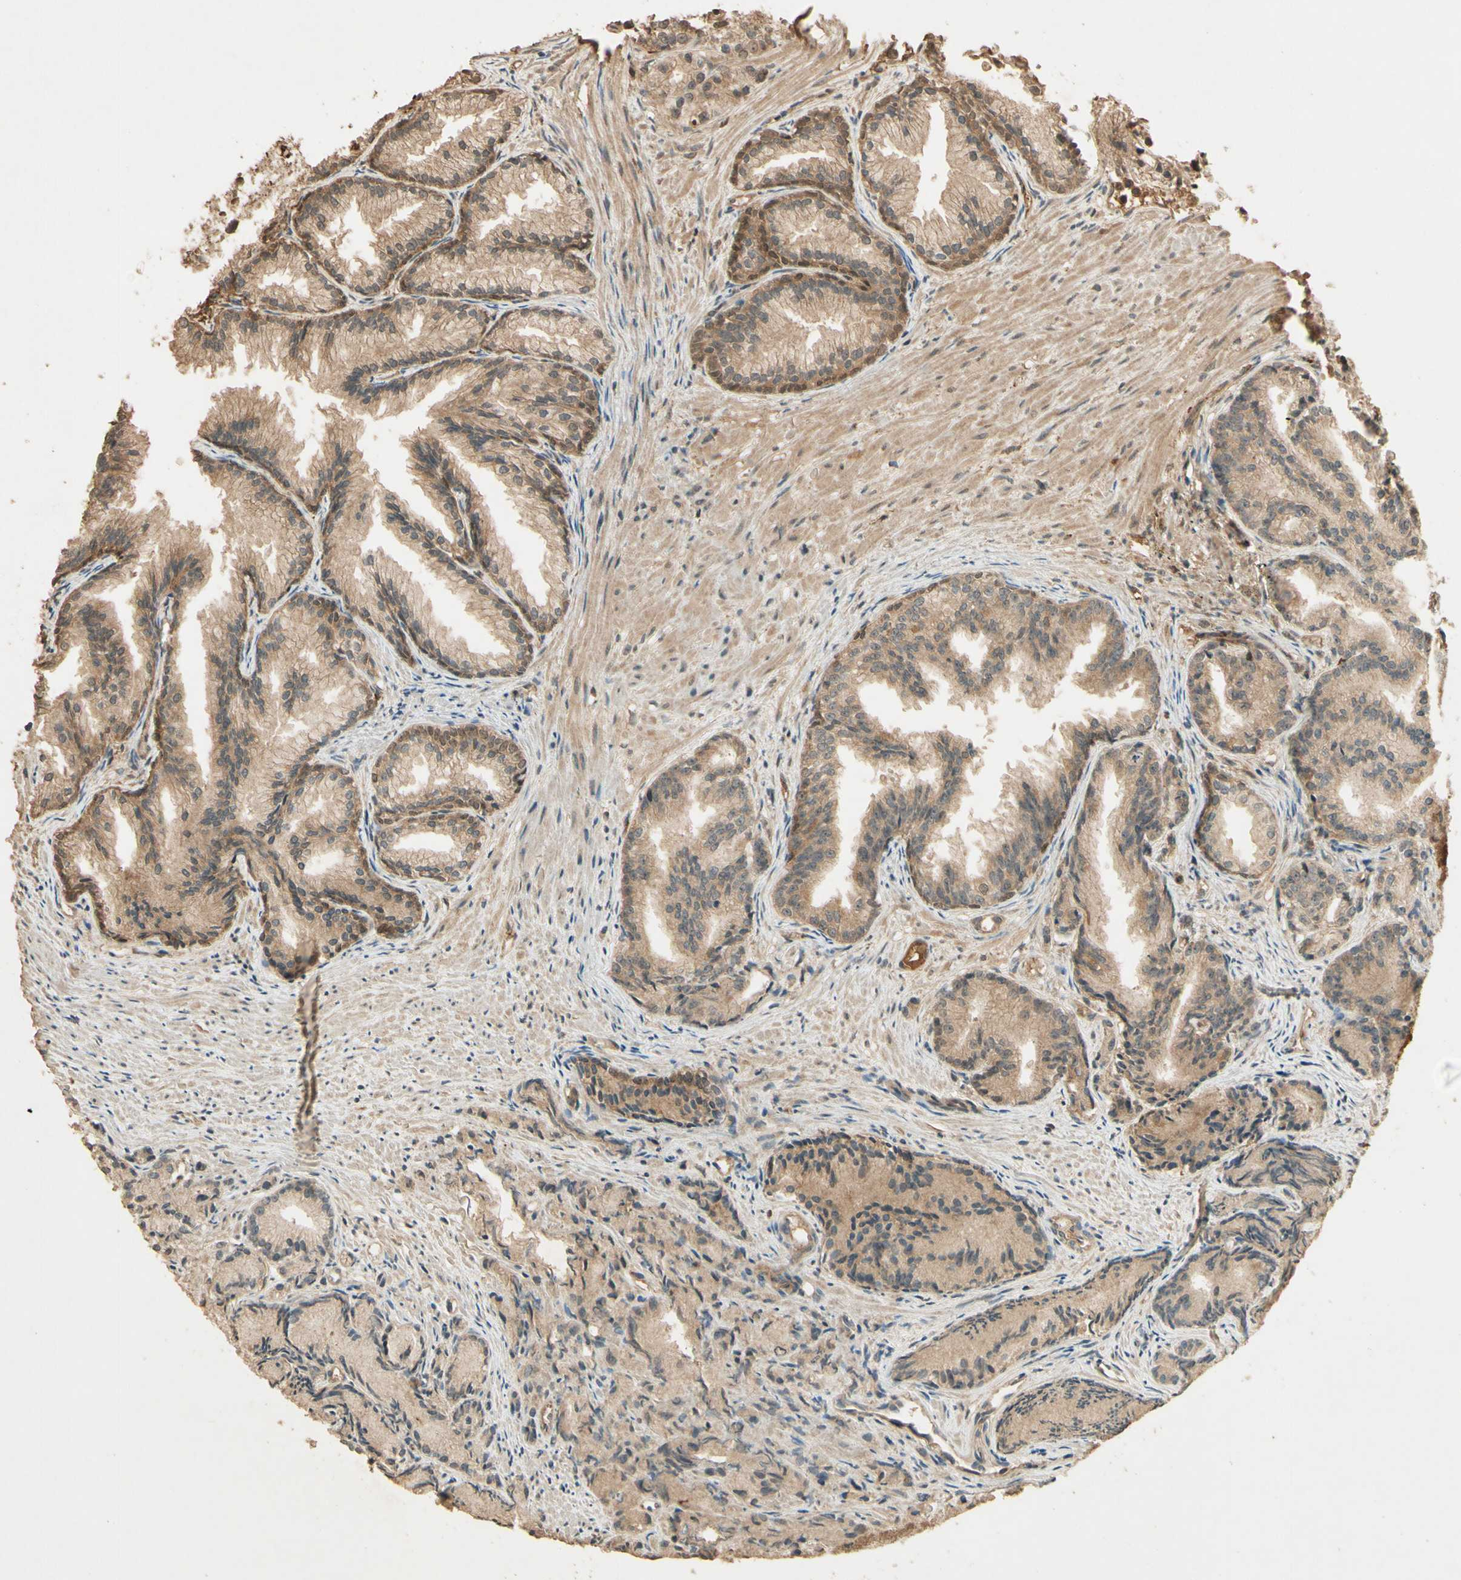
{"staining": {"intensity": "moderate", "quantity": ">75%", "location": "cytoplasmic/membranous"}, "tissue": "prostate cancer", "cell_type": "Tumor cells", "image_type": "cancer", "snomed": [{"axis": "morphology", "description": "Adenocarcinoma, Low grade"}, {"axis": "topography", "description": "Prostate"}], "caption": "Tumor cells demonstrate medium levels of moderate cytoplasmic/membranous positivity in about >75% of cells in prostate cancer (low-grade adenocarcinoma).", "gene": "SMAD9", "patient": {"sex": "male", "age": 72}}